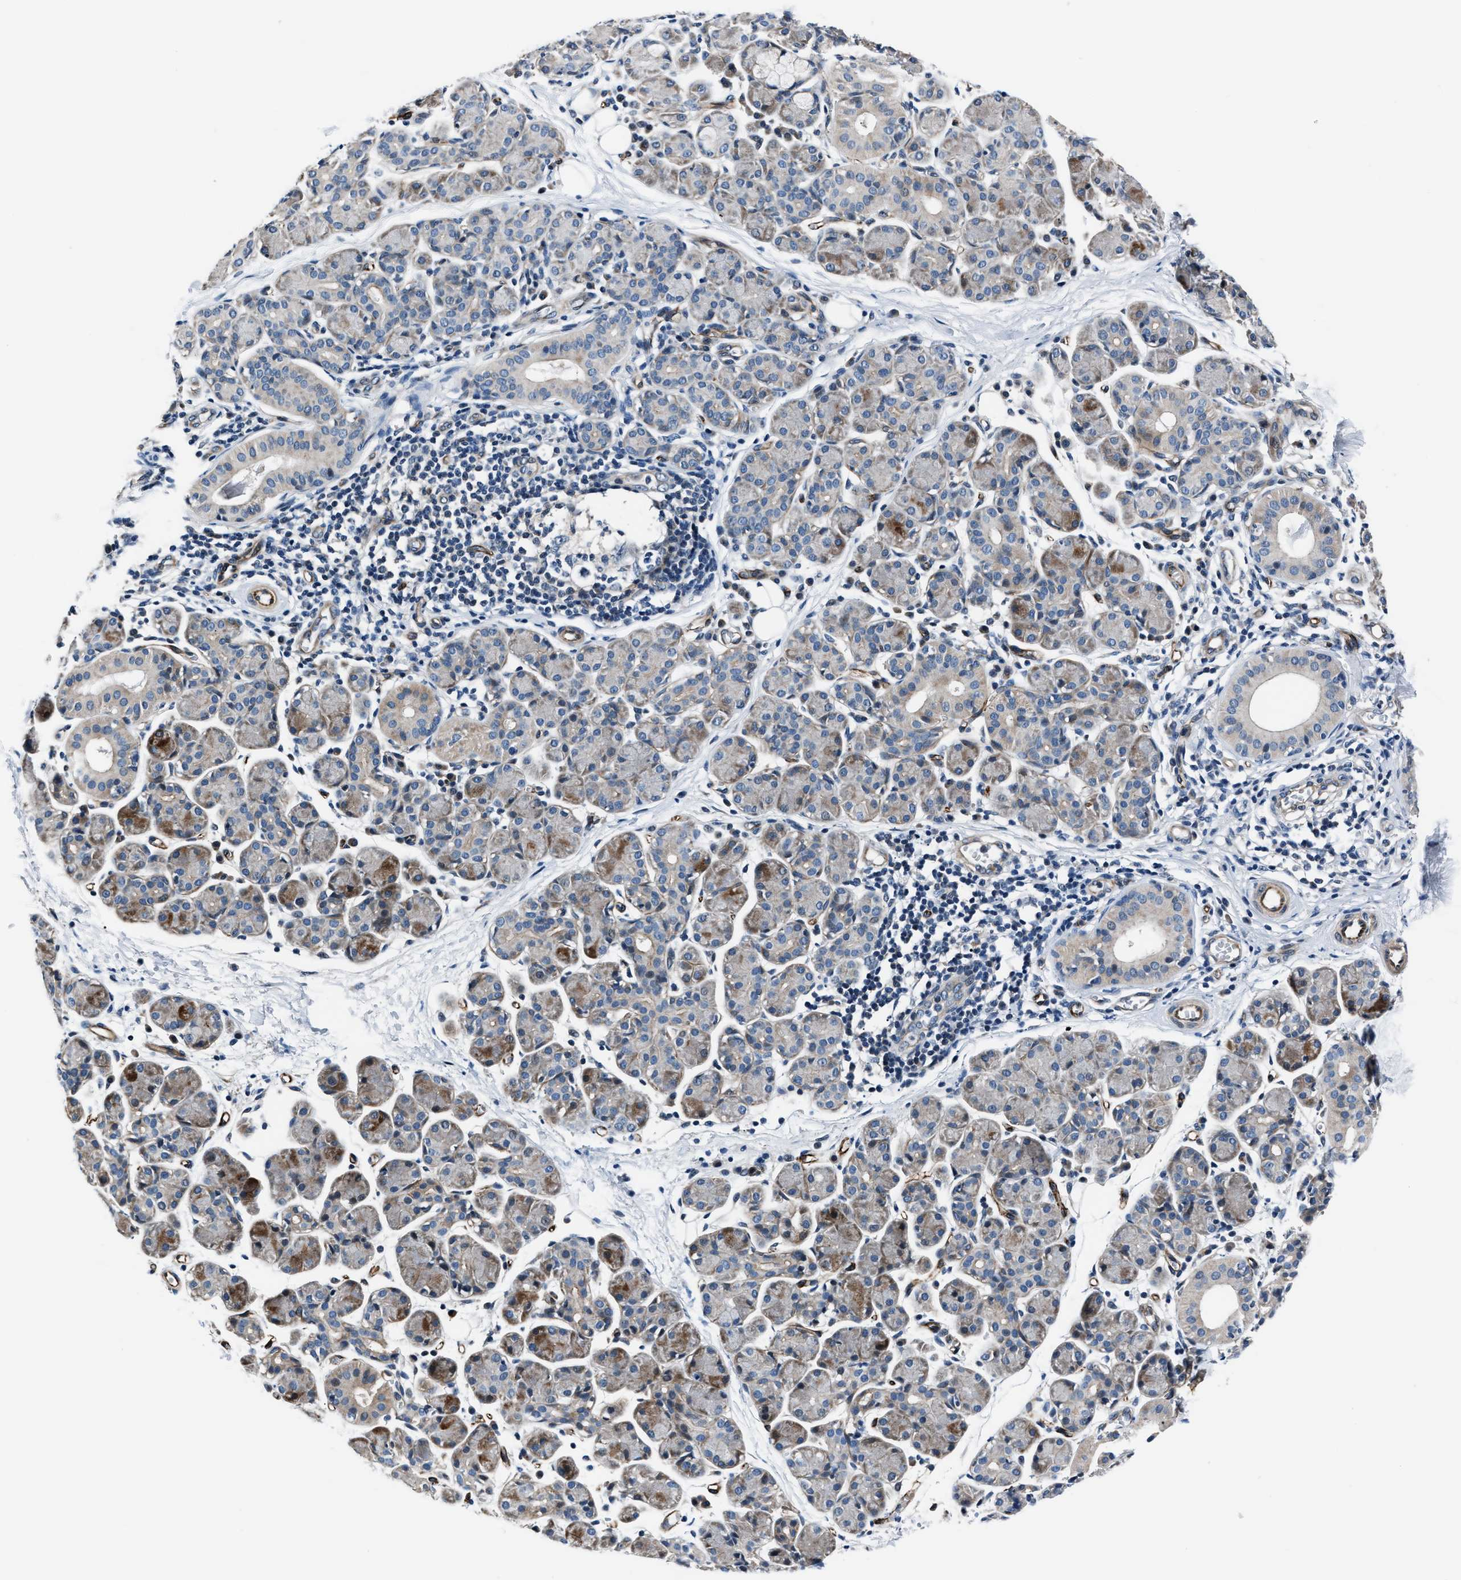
{"staining": {"intensity": "strong", "quantity": "<25%", "location": "cytoplasmic/membranous"}, "tissue": "salivary gland", "cell_type": "Glandular cells", "image_type": "normal", "snomed": [{"axis": "morphology", "description": "Normal tissue, NOS"}, {"axis": "morphology", "description": "Inflammation, NOS"}, {"axis": "topography", "description": "Lymph node"}, {"axis": "topography", "description": "Salivary gland"}], "caption": "Glandular cells reveal strong cytoplasmic/membranous positivity in approximately <25% of cells in unremarkable salivary gland. (brown staining indicates protein expression, while blue staining denotes nuclei).", "gene": "MPDZ", "patient": {"sex": "male", "age": 3}}